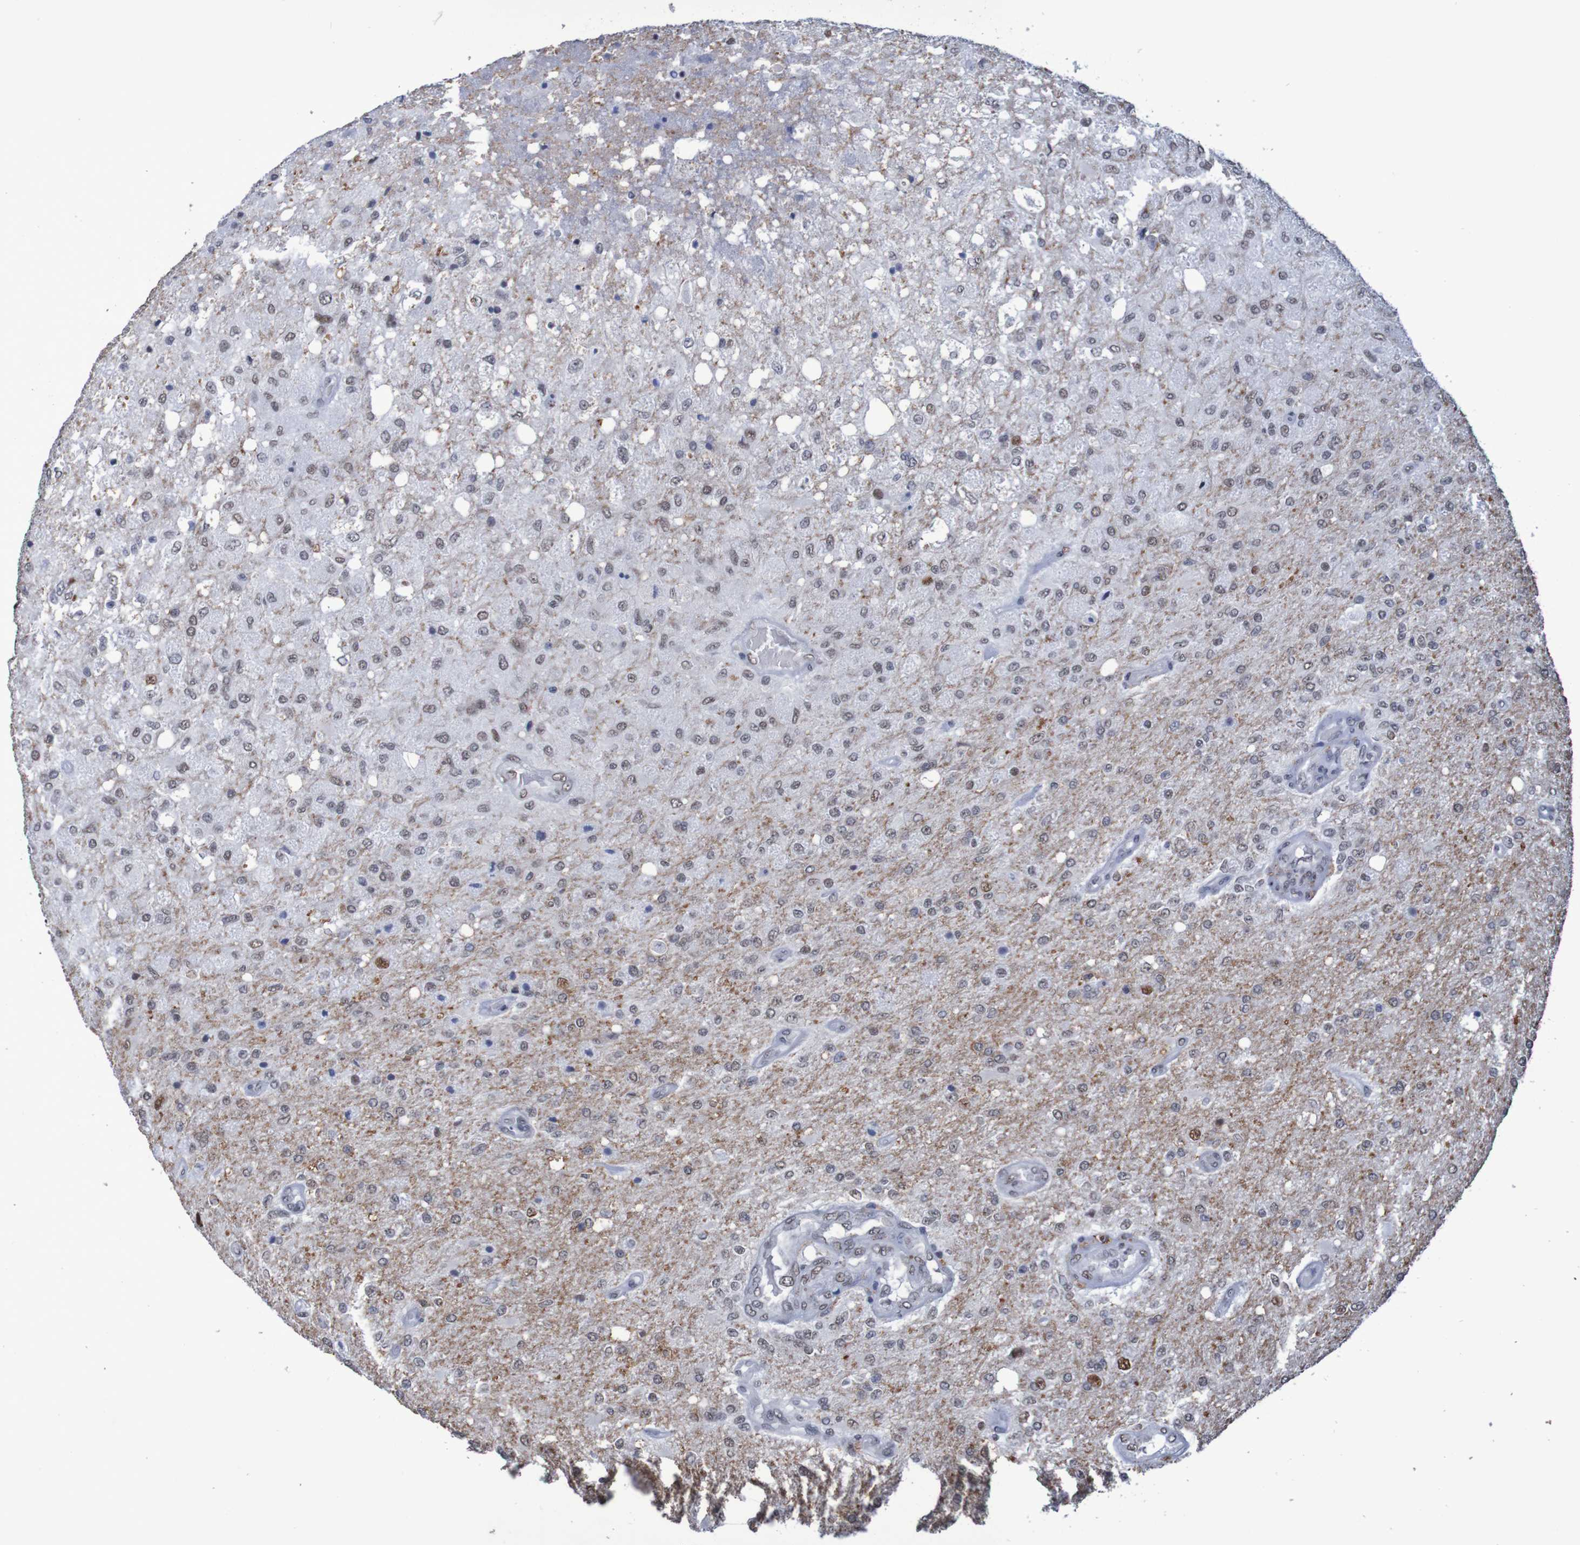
{"staining": {"intensity": "strong", "quantity": "25%-75%", "location": "nuclear"}, "tissue": "glioma", "cell_type": "Tumor cells", "image_type": "cancer", "snomed": [{"axis": "morphology", "description": "Normal tissue, NOS"}, {"axis": "morphology", "description": "Glioma, malignant, High grade"}, {"axis": "topography", "description": "Cerebral cortex"}], "caption": "Malignant glioma (high-grade) stained with IHC shows strong nuclear expression in approximately 25%-75% of tumor cells.", "gene": "MRTFB", "patient": {"sex": "male", "age": 77}}